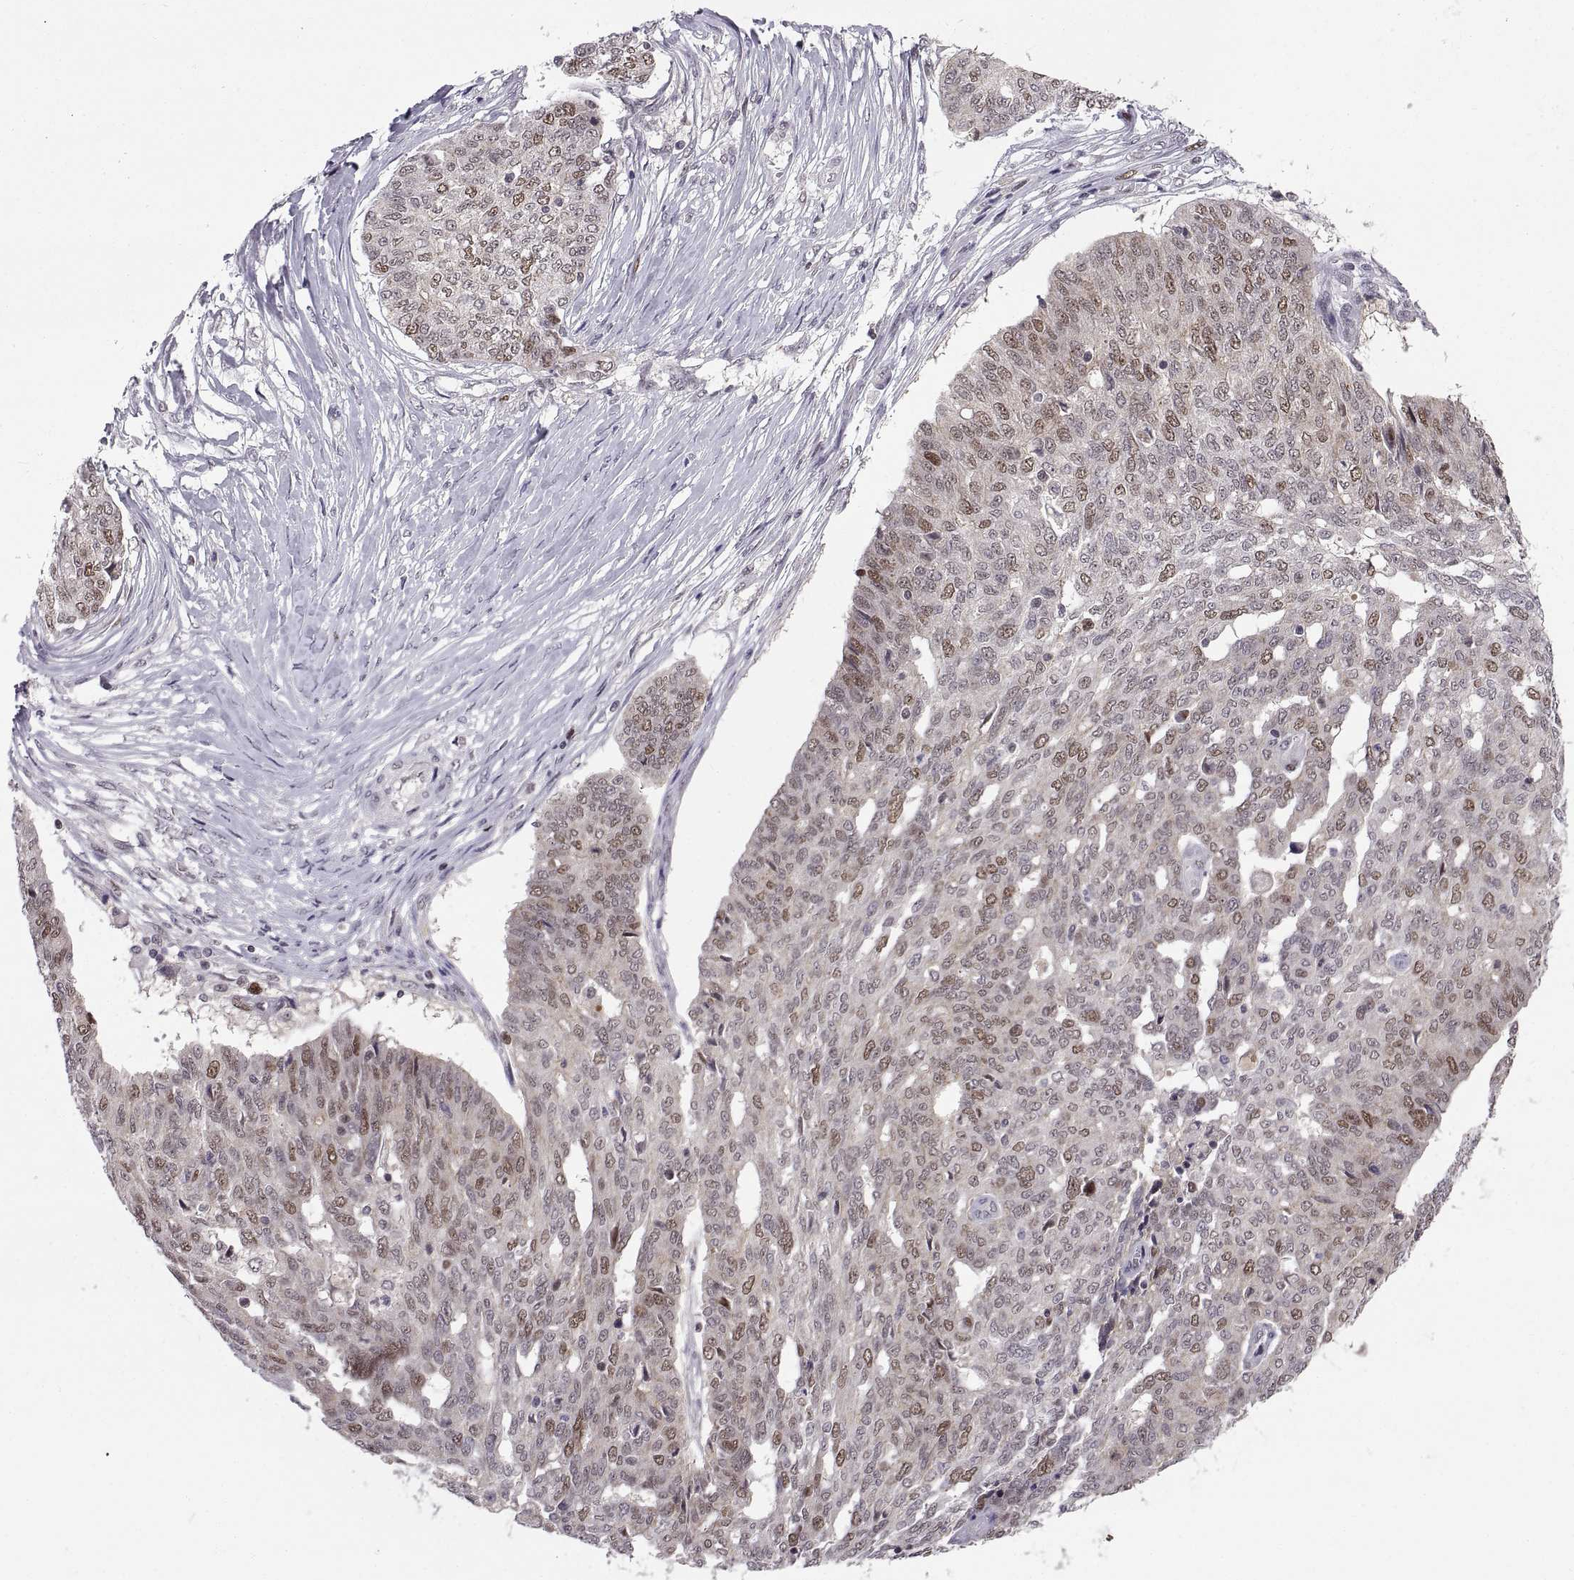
{"staining": {"intensity": "weak", "quantity": "25%-75%", "location": "nuclear"}, "tissue": "ovarian cancer", "cell_type": "Tumor cells", "image_type": "cancer", "snomed": [{"axis": "morphology", "description": "Cystadenocarcinoma, serous, NOS"}, {"axis": "topography", "description": "Ovary"}], "caption": "This is a histology image of immunohistochemistry staining of ovarian serous cystadenocarcinoma, which shows weak expression in the nuclear of tumor cells.", "gene": "CHFR", "patient": {"sex": "female", "age": 67}}